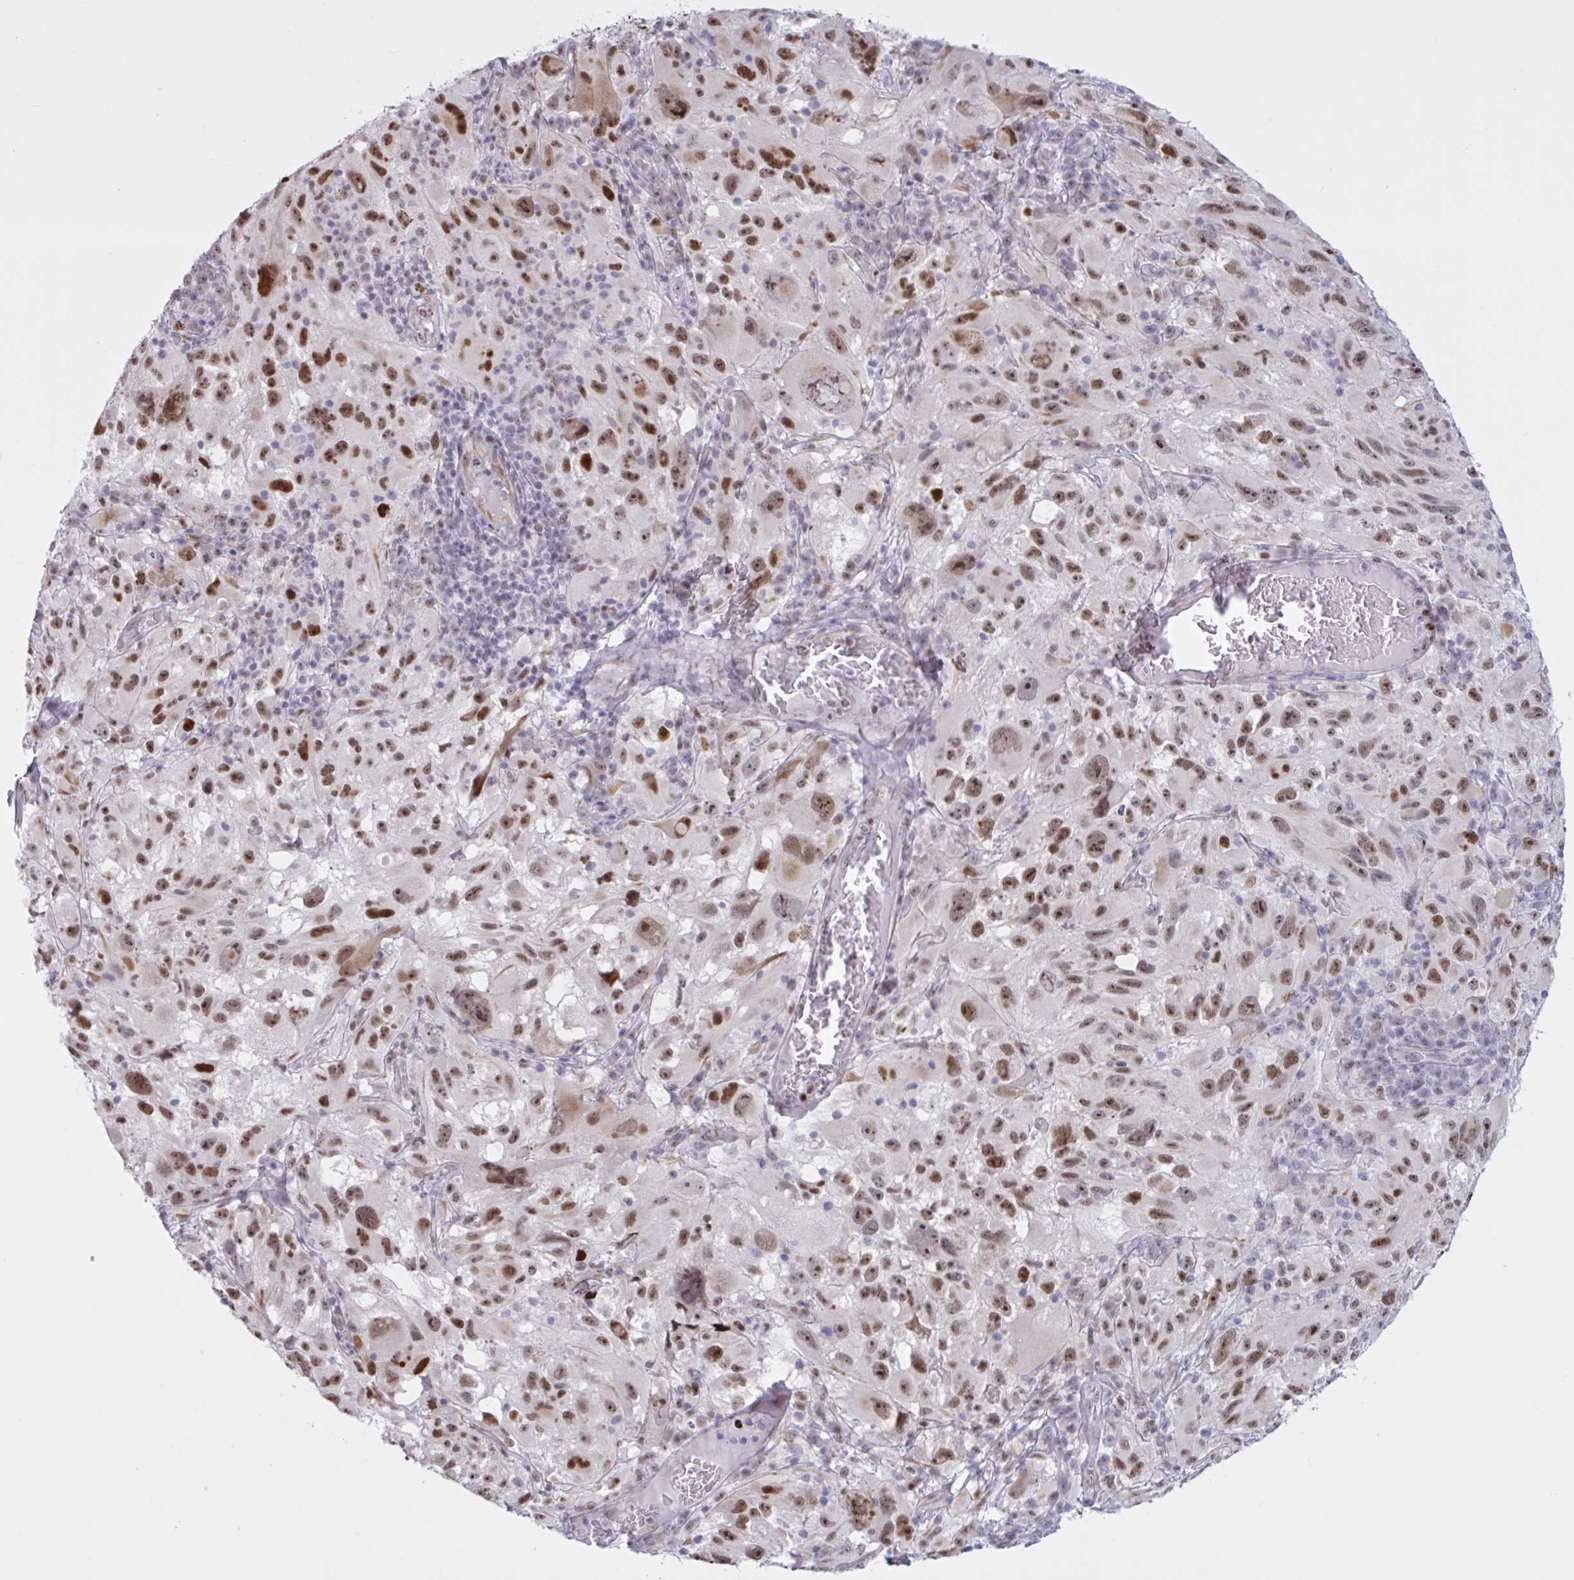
{"staining": {"intensity": "moderate", "quantity": ">75%", "location": "nuclear"}, "tissue": "melanoma", "cell_type": "Tumor cells", "image_type": "cancer", "snomed": [{"axis": "morphology", "description": "Malignant melanoma, NOS"}, {"axis": "topography", "description": "Skin"}], "caption": "The image shows a brown stain indicating the presence of a protein in the nuclear of tumor cells in malignant melanoma.", "gene": "PRMT6", "patient": {"sex": "female", "age": 71}}